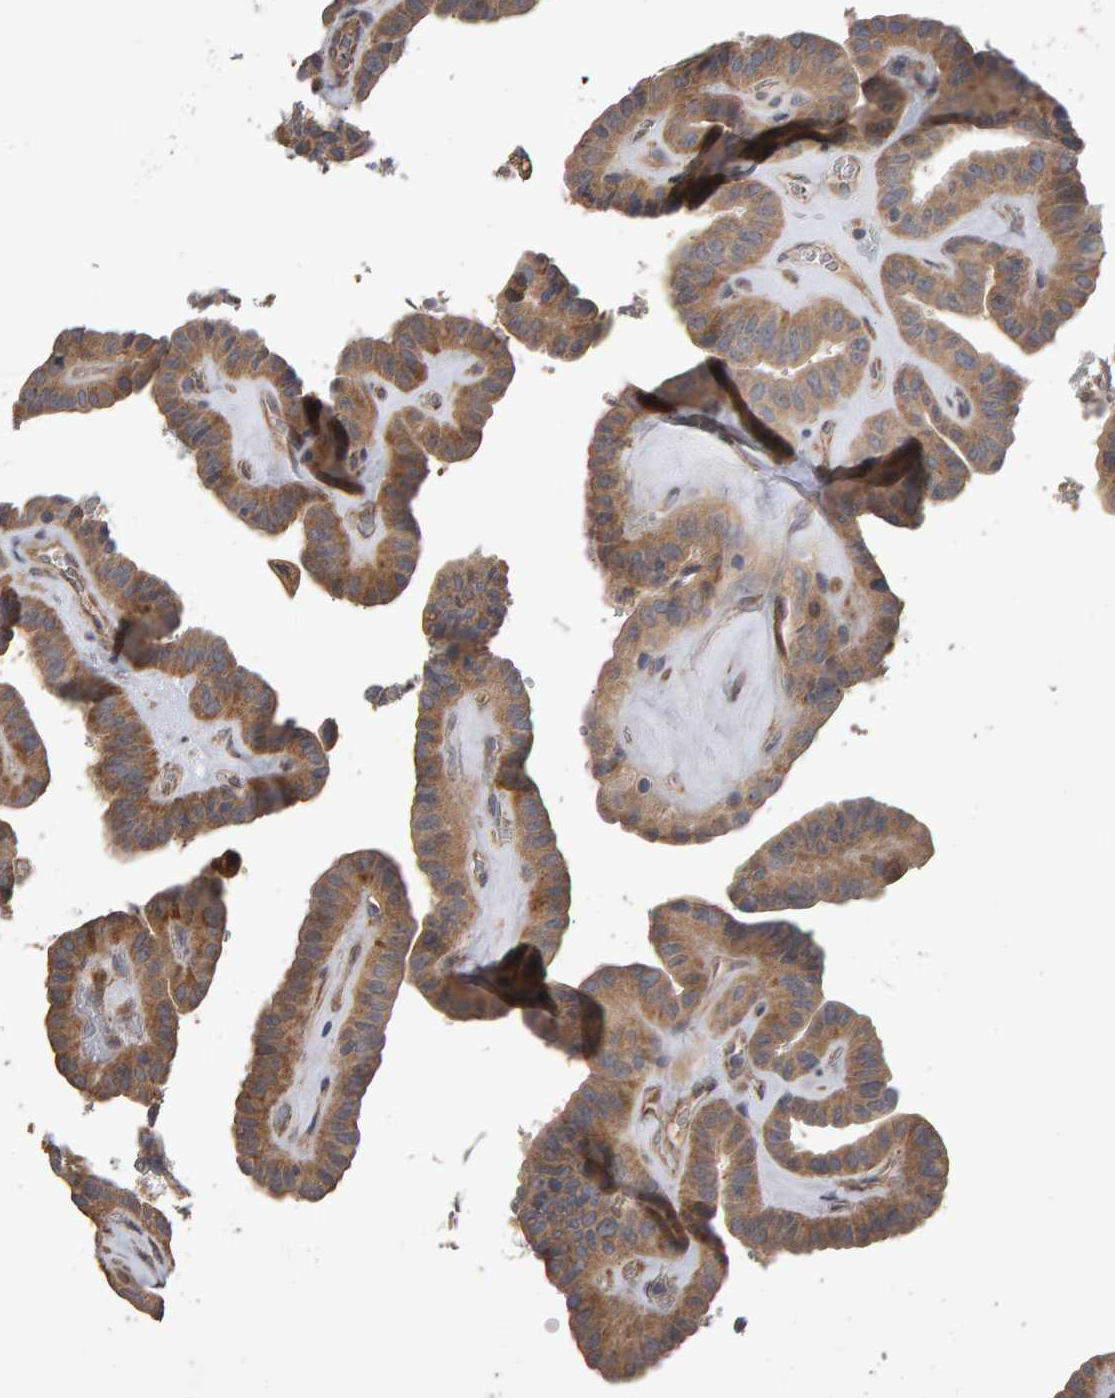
{"staining": {"intensity": "moderate", "quantity": ">75%", "location": "cytoplasmic/membranous"}, "tissue": "thyroid cancer", "cell_type": "Tumor cells", "image_type": "cancer", "snomed": [{"axis": "morphology", "description": "Papillary adenocarcinoma, NOS"}, {"axis": "topography", "description": "Thyroid gland"}], "caption": "A high-resolution photomicrograph shows immunohistochemistry (IHC) staining of thyroid cancer, which demonstrates moderate cytoplasmic/membranous staining in approximately >75% of tumor cells.", "gene": "COASY", "patient": {"sex": "male", "age": 77}}